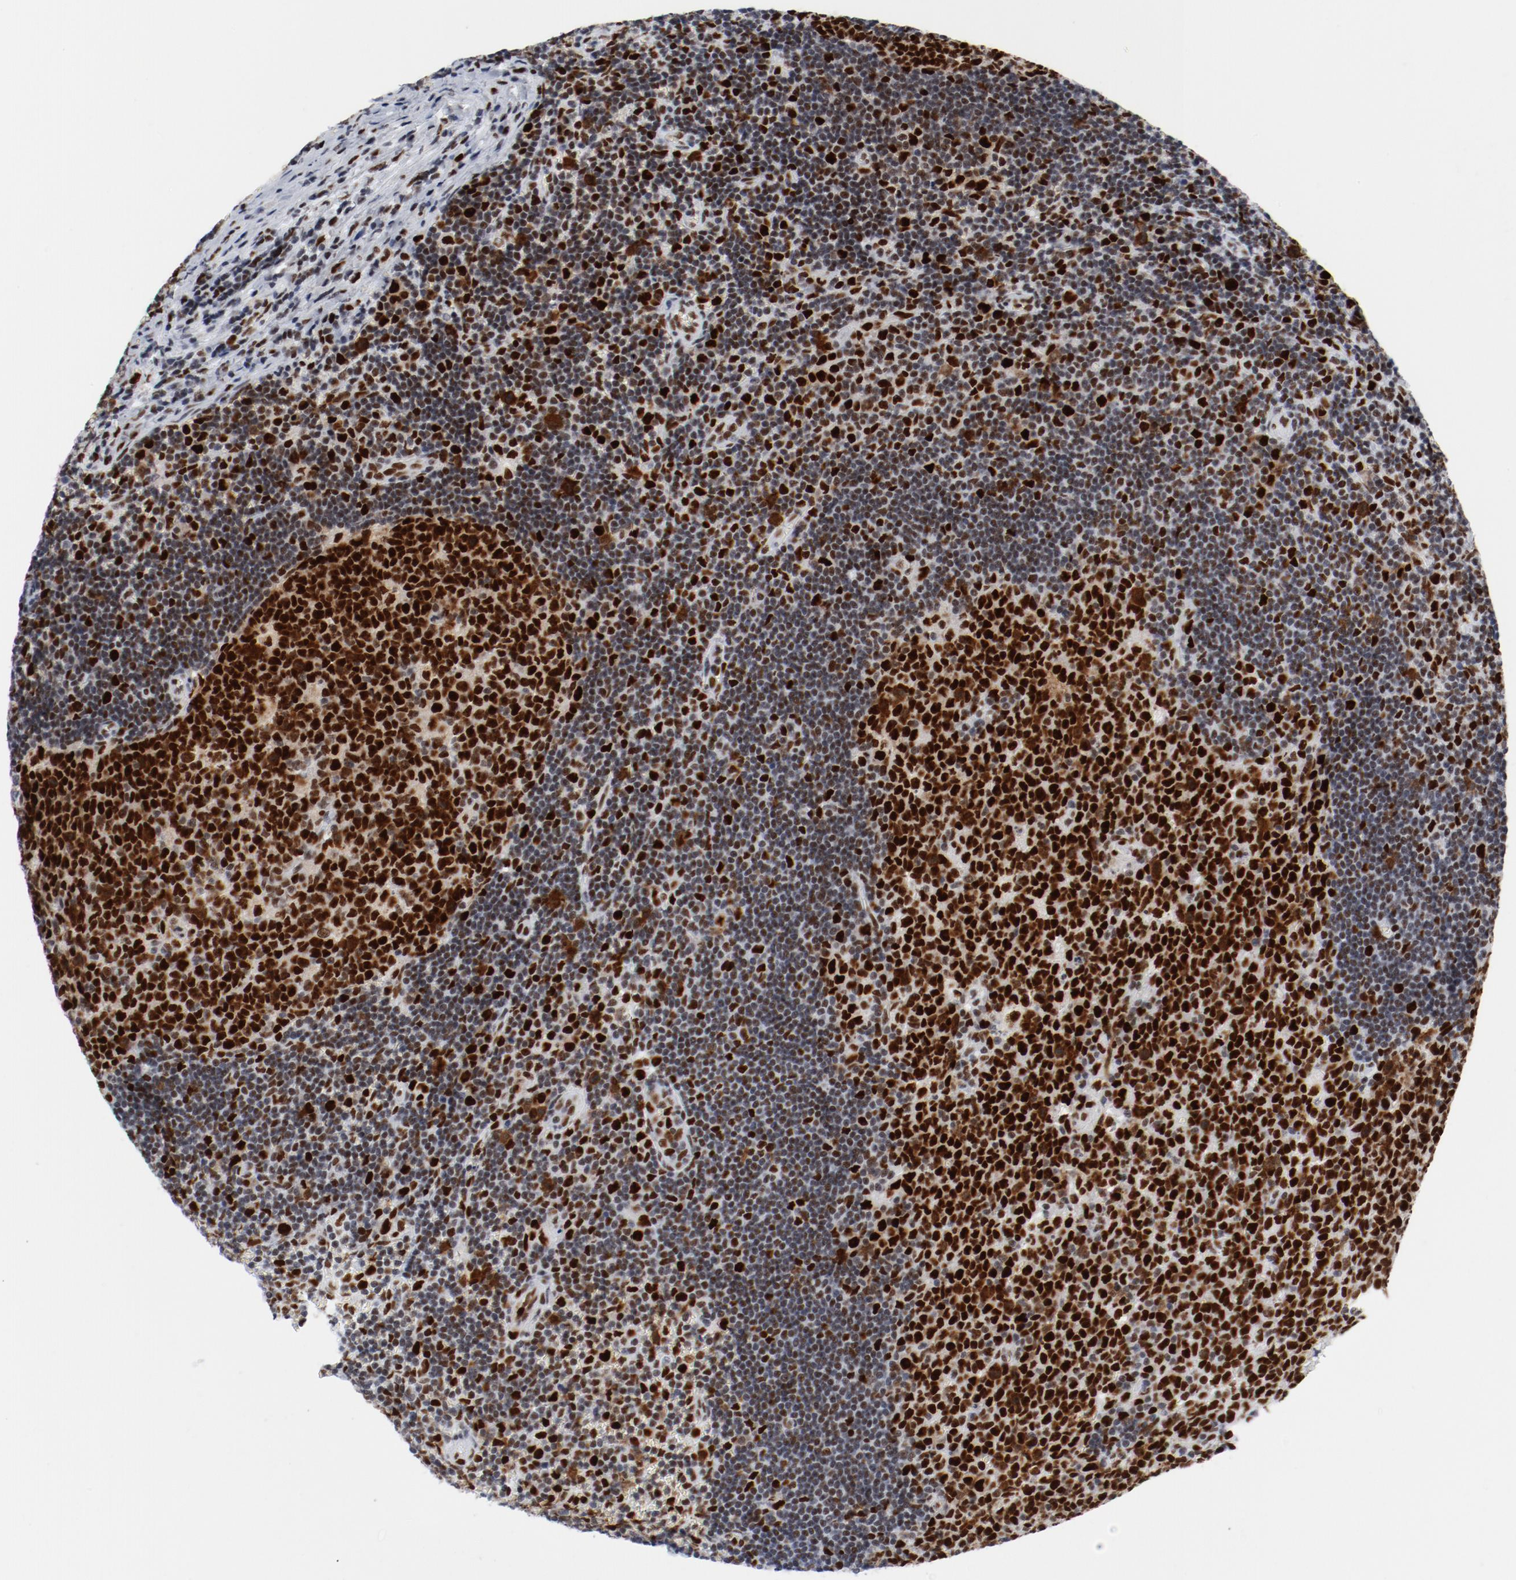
{"staining": {"intensity": "moderate", "quantity": ">75%", "location": "nuclear"}, "tissue": "lymph node", "cell_type": "Germinal center cells", "image_type": "normal", "snomed": [{"axis": "morphology", "description": "Normal tissue, NOS"}, {"axis": "topography", "description": "Lymph node"}, {"axis": "topography", "description": "Salivary gland"}], "caption": "Germinal center cells demonstrate medium levels of moderate nuclear staining in about >75% of cells in benign lymph node.", "gene": "POLD1", "patient": {"sex": "male", "age": 8}}